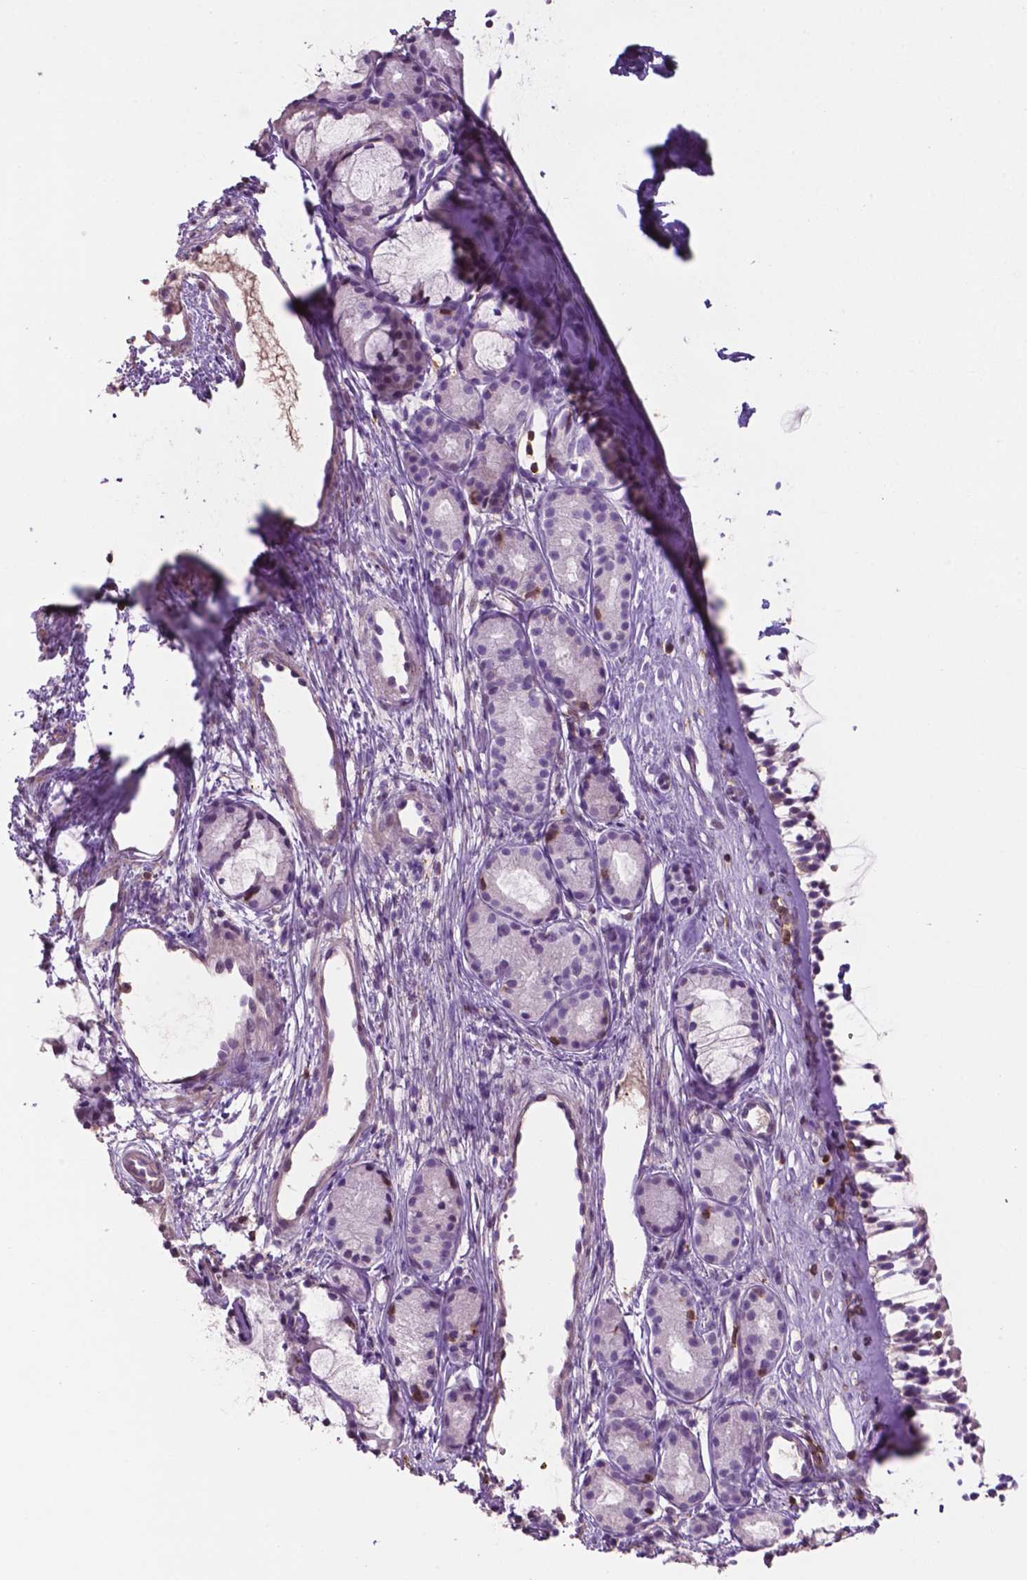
{"staining": {"intensity": "negative", "quantity": "none", "location": "none"}, "tissue": "nasopharynx", "cell_type": "Respiratory epithelial cells", "image_type": "normal", "snomed": [{"axis": "morphology", "description": "Normal tissue, NOS"}, {"axis": "topography", "description": "Nasopharynx"}], "caption": "This micrograph is of unremarkable nasopharynx stained with immunohistochemistry (IHC) to label a protein in brown with the nuclei are counter-stained blue. There is no staining in respiratory epithelial cells.", "gene": "TBC1D10C", "patient": {"sex": "female", "age": 52}}